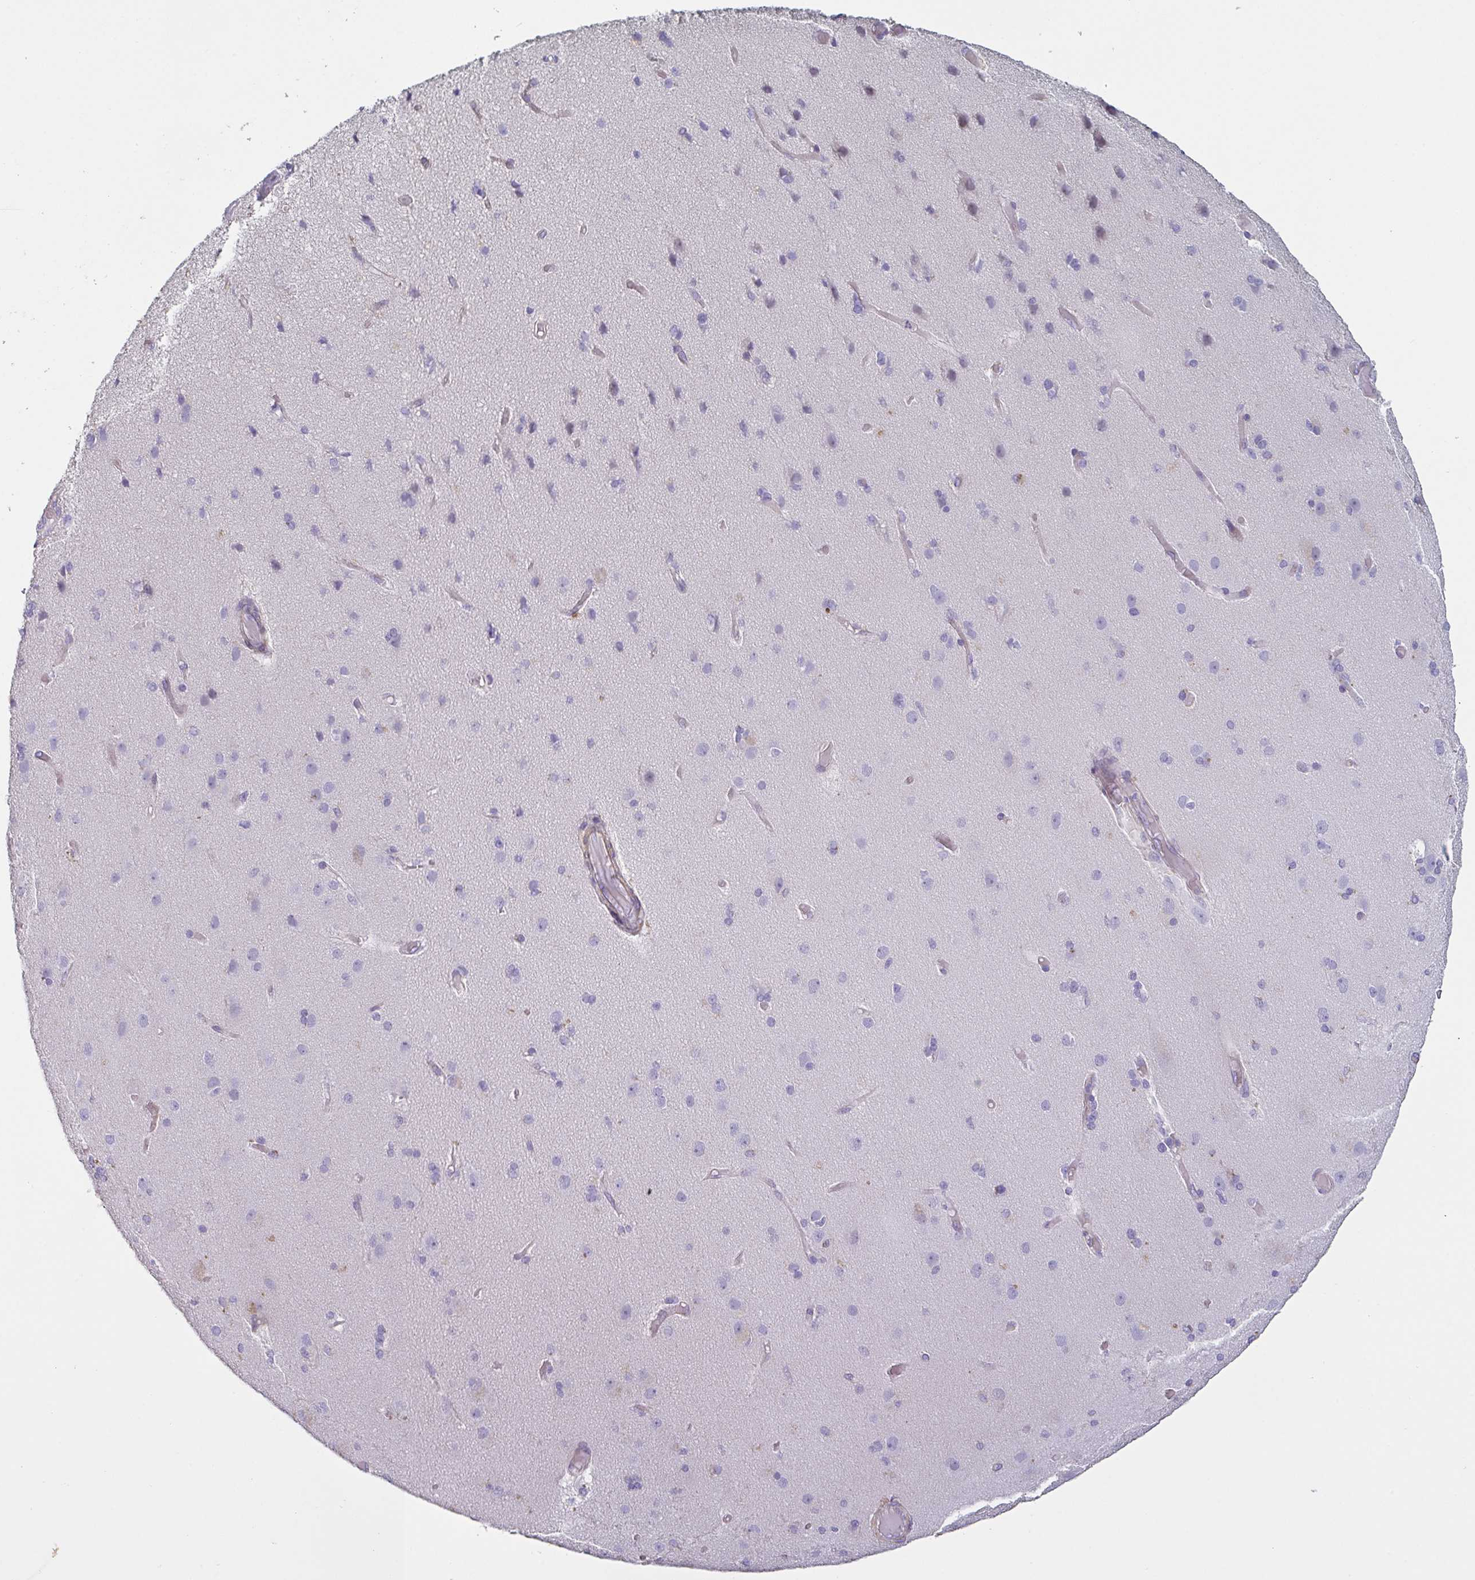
{"staining": {"intensity": "negative", "quantity": "none", "location": "none"}, "tissue": "cerebral cortex", "cell_type": "Endothelial cells", "image_type": "normal", "snomed": [{"axis": "morphology", "description": "Normal tissue, NOS"}, {"axis": "morphology", "description": "Glioma, malignant, High grade"}, {"axis": "topography", "description": "Cerebral cortex"}], "caption": "IHC histopathology image of normal human cerebral cortex stained for a protein (brown), which shows no expression in endothelial cells. (DAB (3,3'-diaminobenzidine) immunohistochemistry, high magnification).", "gene": "OR5P3", "patient": {"sex": "male", "age": 71}}